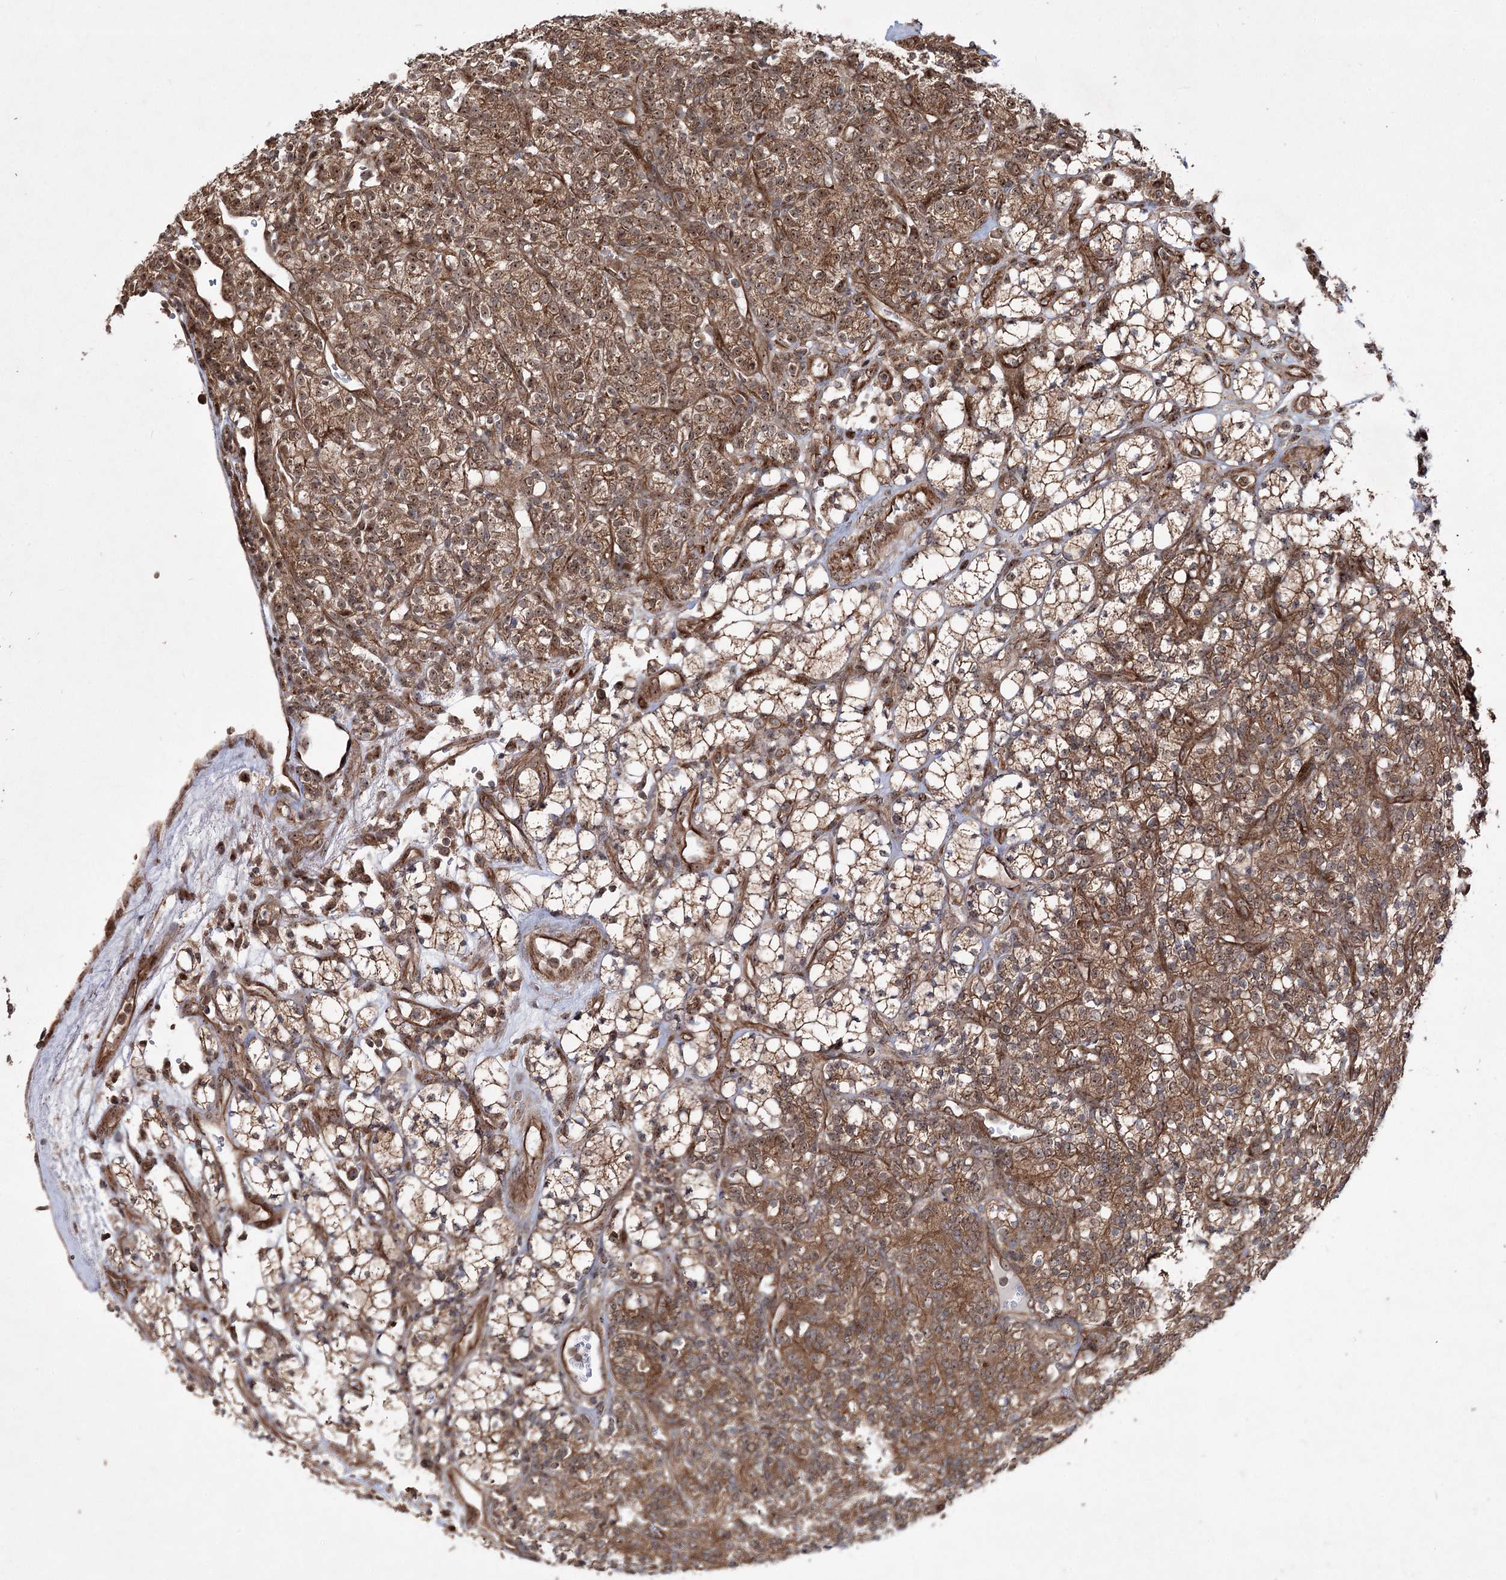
{"staining": {"intensity": "moderate", "quantity": ">75%", "location": "cytoplasmic/membranous,nuclear"}, "tissue": "renal cancer", "cell_type": "Tumor cells", "image_type": "cancer", "snomed": [{"axis": "morphology", "description": "Adenocarcinoma, NOS"}, {"axis": "topography", "description": "Kidney"}], "caption": "Immunohistochemical staining of adenocarcinoma (renal) shows medium levels of moderate cytoplasmic/membranous and nuclear protein positivity in approximately >75% of tumor cells. (DAB (3,3'-diaminobenzidine) IHC with brightfield microscopy, high magnification).", "gene": "SERINC5", "patient": {"sex": "male", "age": 77}}